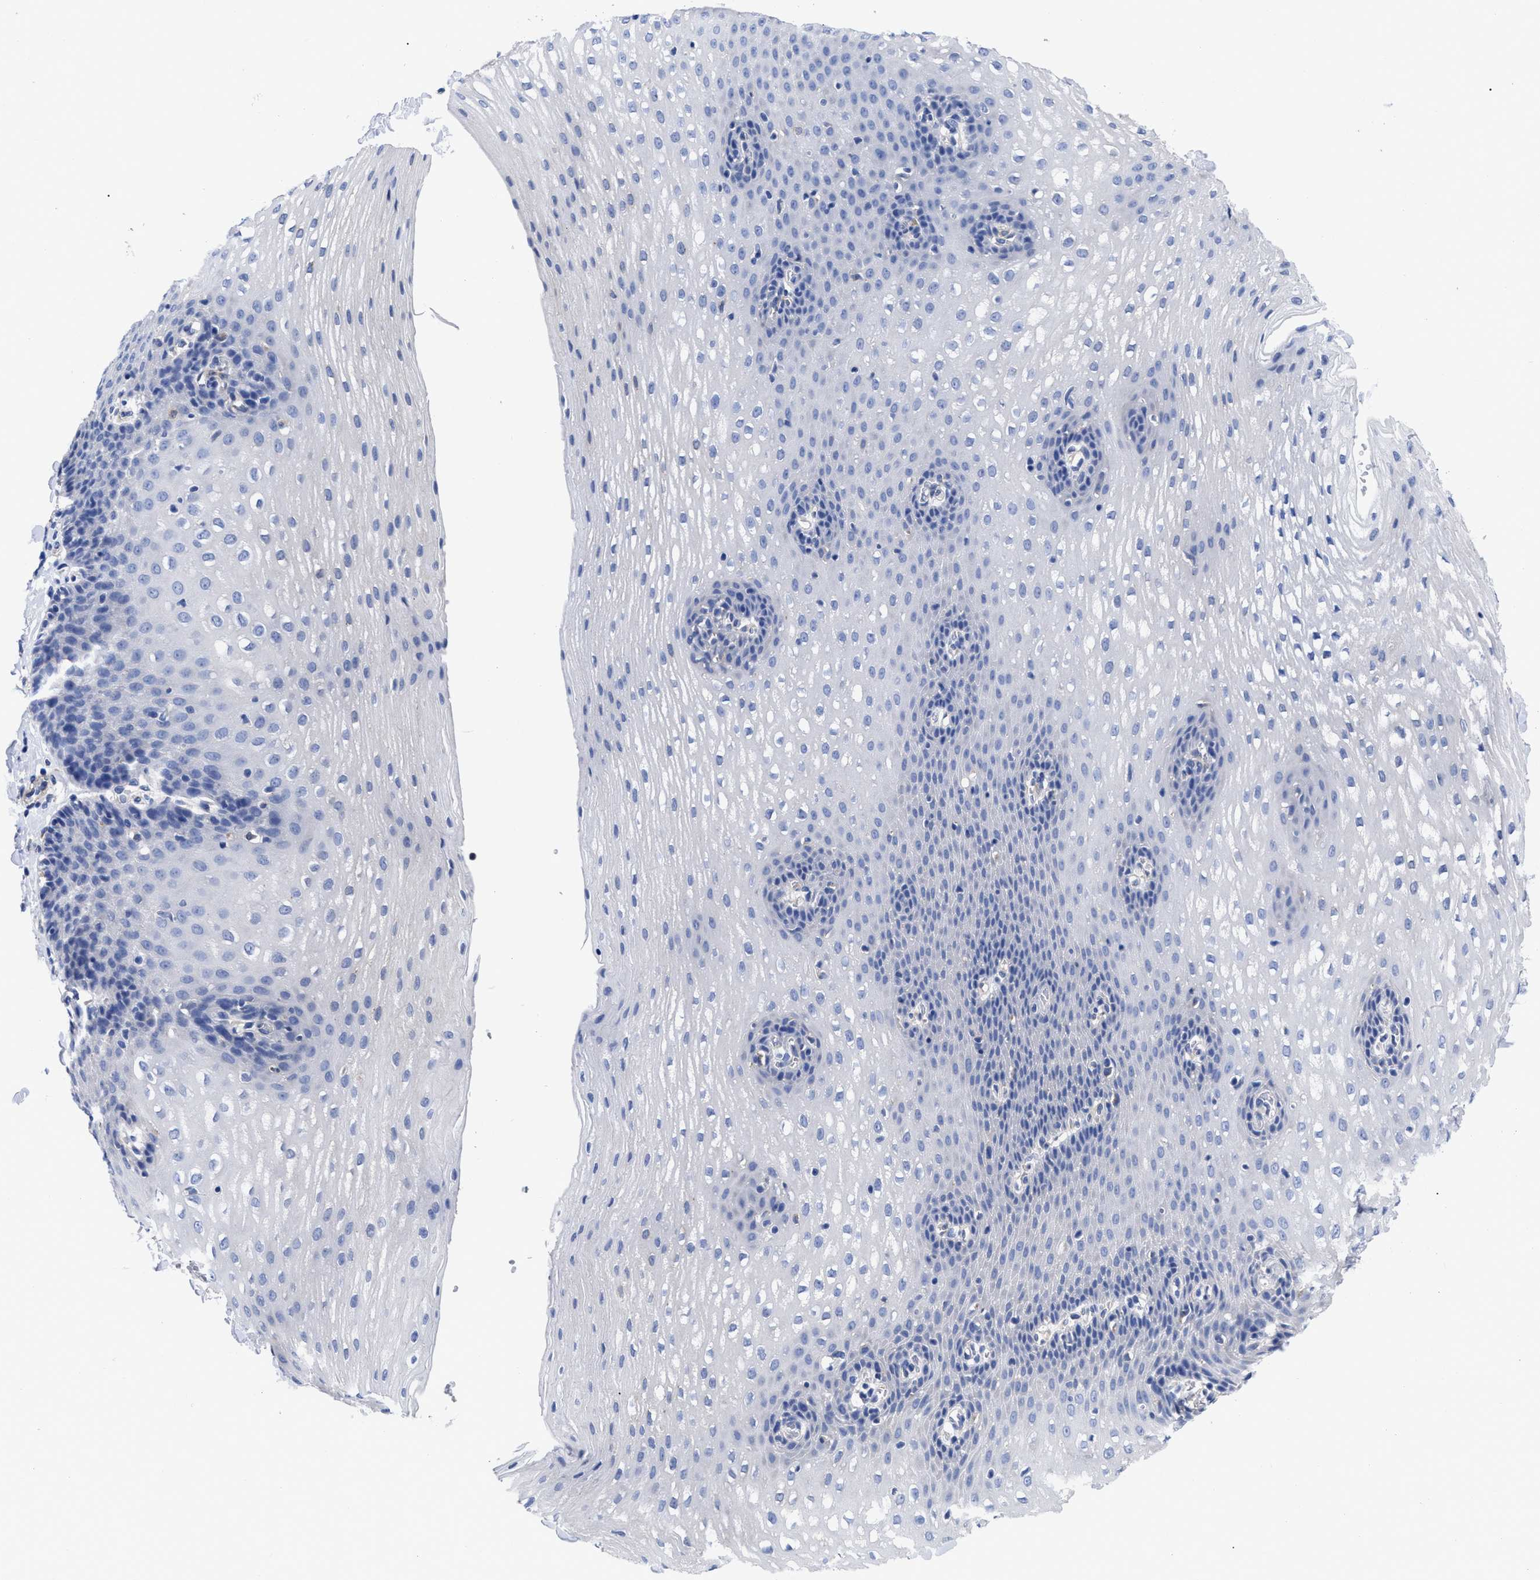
{"staining": {"intensity": "negative", "quantity": "none", "location": "none"}, "tissue": "esophagus", "cell_type": "Squamous epithelial cells", "image_type": "normal", "snomed": [{"axis": "morphology", "description": "Normal tissue, NOS"}, {"axis": "topography", "description": "Esophagus"}], "caption": "Benign esophagus was stained to show a protein in brown. There is no significant positivity in squamous epithelial cells. (Stains: DAB (3,3'-diaminobenzidine) IHC with hematoxylin counter stain, Microscopy: brightfield microscopy at high magnification).", "gene": "IRAG2", "patient": {"sex": "male", "age": 48}}